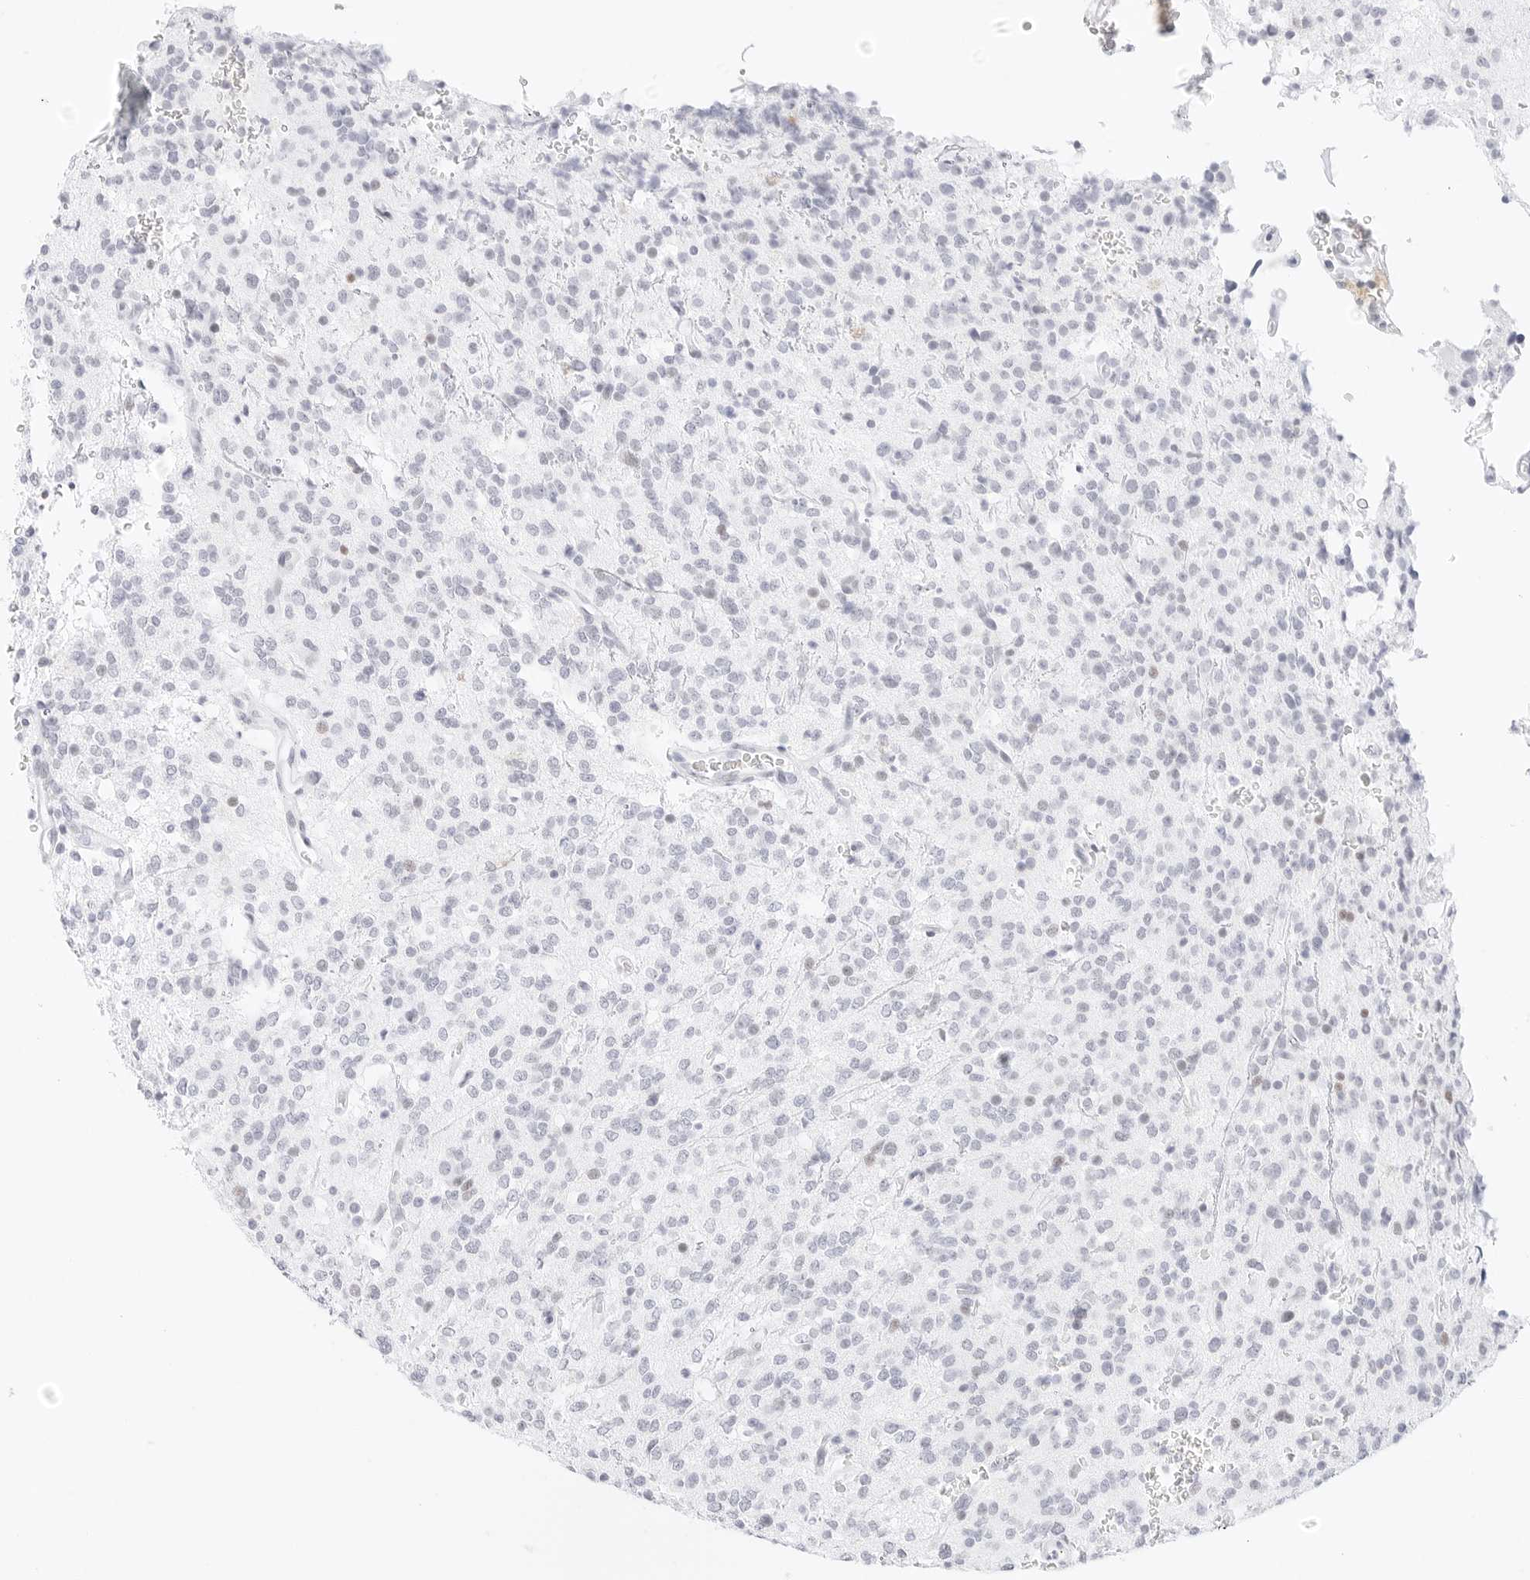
{"staining": {"intensity": "negative", "quantity": "none", "location": "none"}, "tissue": "glioma", "cell_type": "Tumor cells", "image_type": "cancer", "snomed": [{"axis": "morphology", "description": "Glioma, malignant, High grade"}, {"axis": "topography", "description": "Brain"}], "caption": "The immunohistochemistry image has no significant staining in tumor cells of glioma tissue.", "gene": "CDH1", "patient": {"sex": "male", "age": 34}}